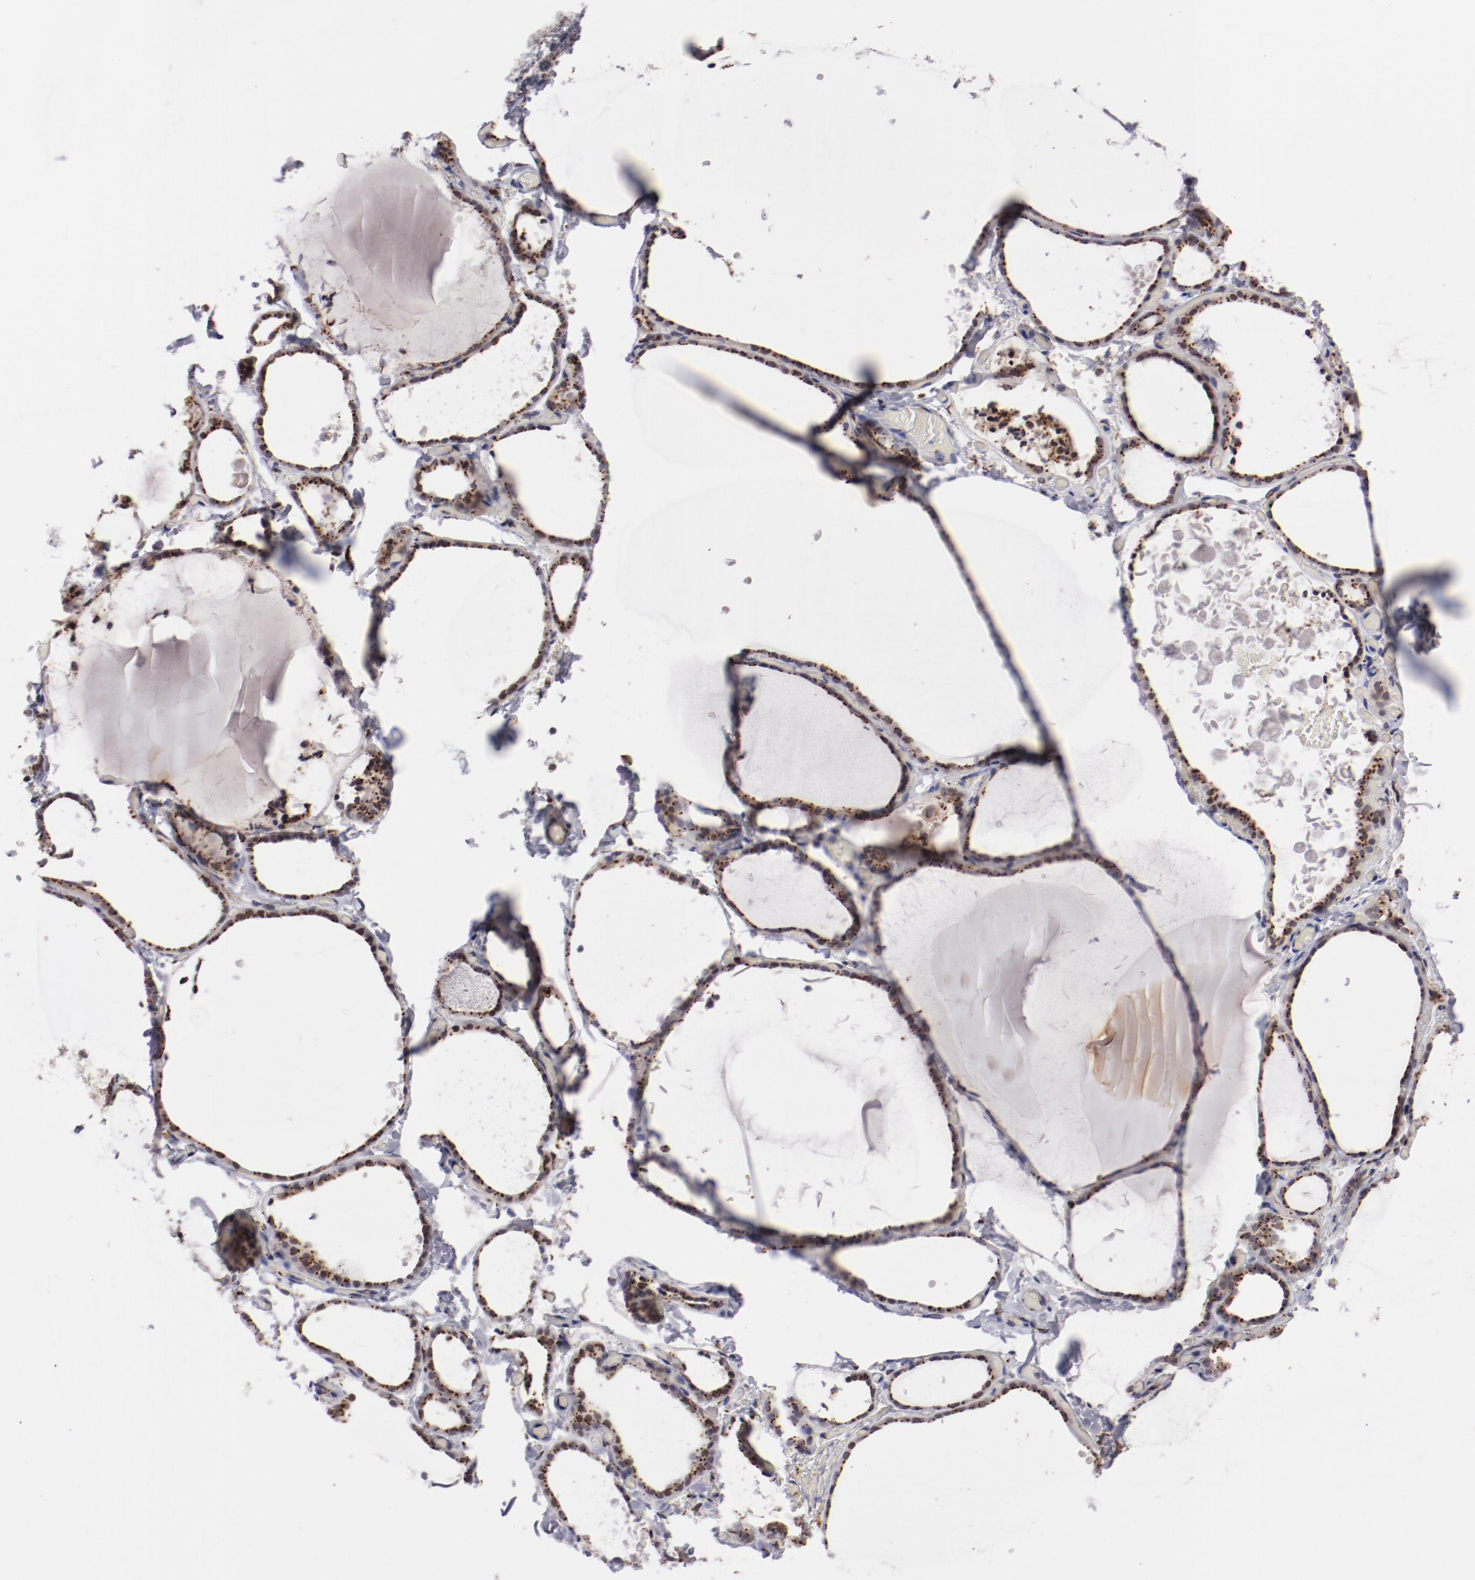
{"staining": {"intensity": "strong", "quantity": ">75%", "location": "cytoplasmic/membranous"}, "tissue": "thyroid gland", "cell_type": "Glandular cells", "image_type": "normal", "snomed": [{"axis": "morphology", "description": "Normal tissue, NOS"}, {"axis": "topography", "description": "Thyroid gland"}], "caption": "Protein expression analysis of benign human thyroid gland reveals strong cytoplasmic/membranous staining in about >75% of glandular cells. The protein is stained brown, and the nuclei are stained in blue (DAB (3,3'-diaminobenzidine) IHC with brightfield microscopy, high magnification).", "gene": "GOLIM4", "patient": {"sex": "female", "age": 22}}